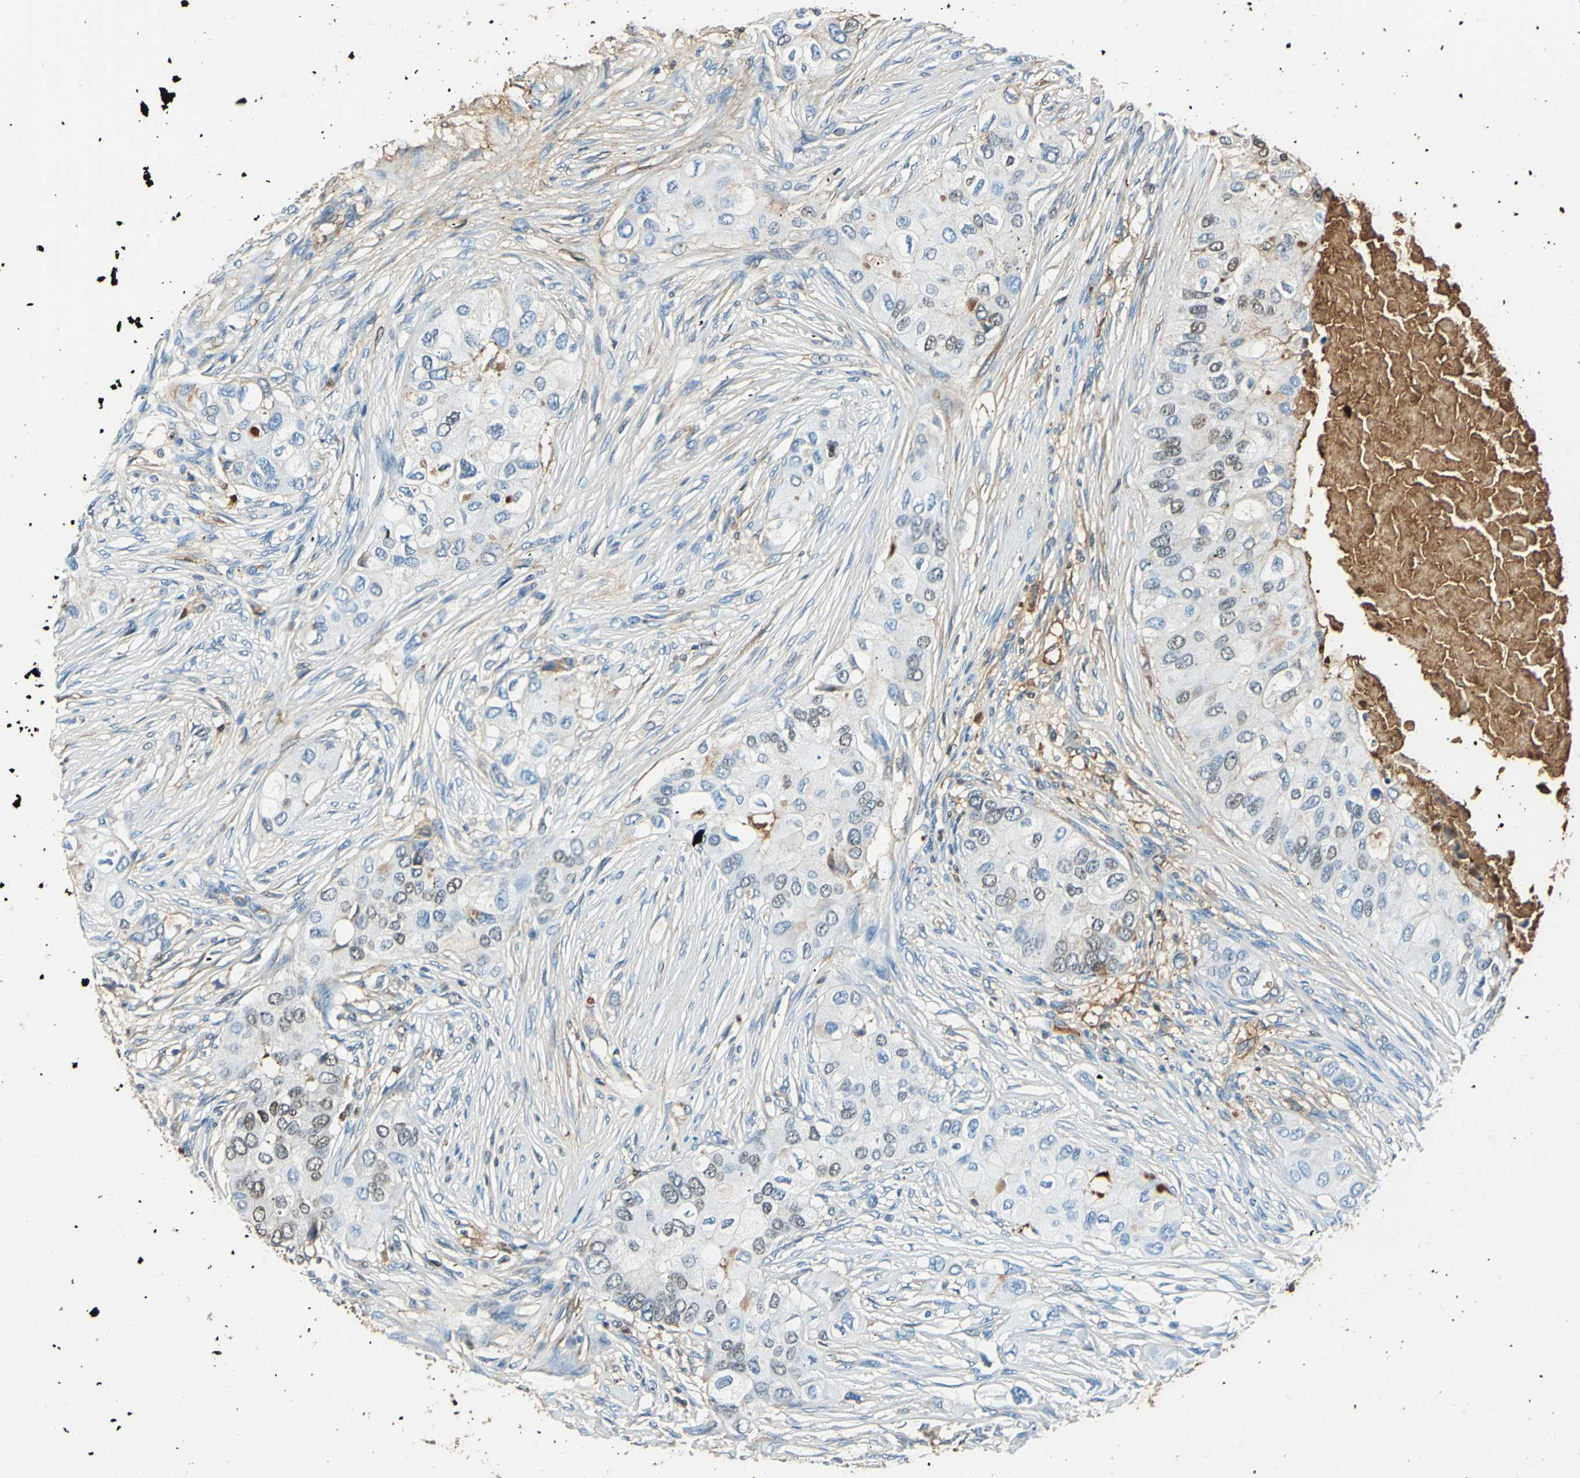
{"staining": {"intensity": "weak", "quantity": "<25%", "location": "nuclear"}, "tissue": "breast cancer", "cell_type": "Tumor cells", "image_type": "cancer", "snomed": [{"axis": "morphology", "description": "Normal tissue, NOS"}, {"axis": "morphology", "description": "Duct carcinoma"}, {"axis": "topography", "description": "Breast"}], "caption": "Image shows no significant protein positivity in tumor cells of infiltrating ductal carcinoma (breast). Brightfield microscopy of IHC stained with DAB (brown) and hematoxylin (blue), captured at high magnification.", "gene": "ALB", "patient": {"sex": "female", "age": 49}}